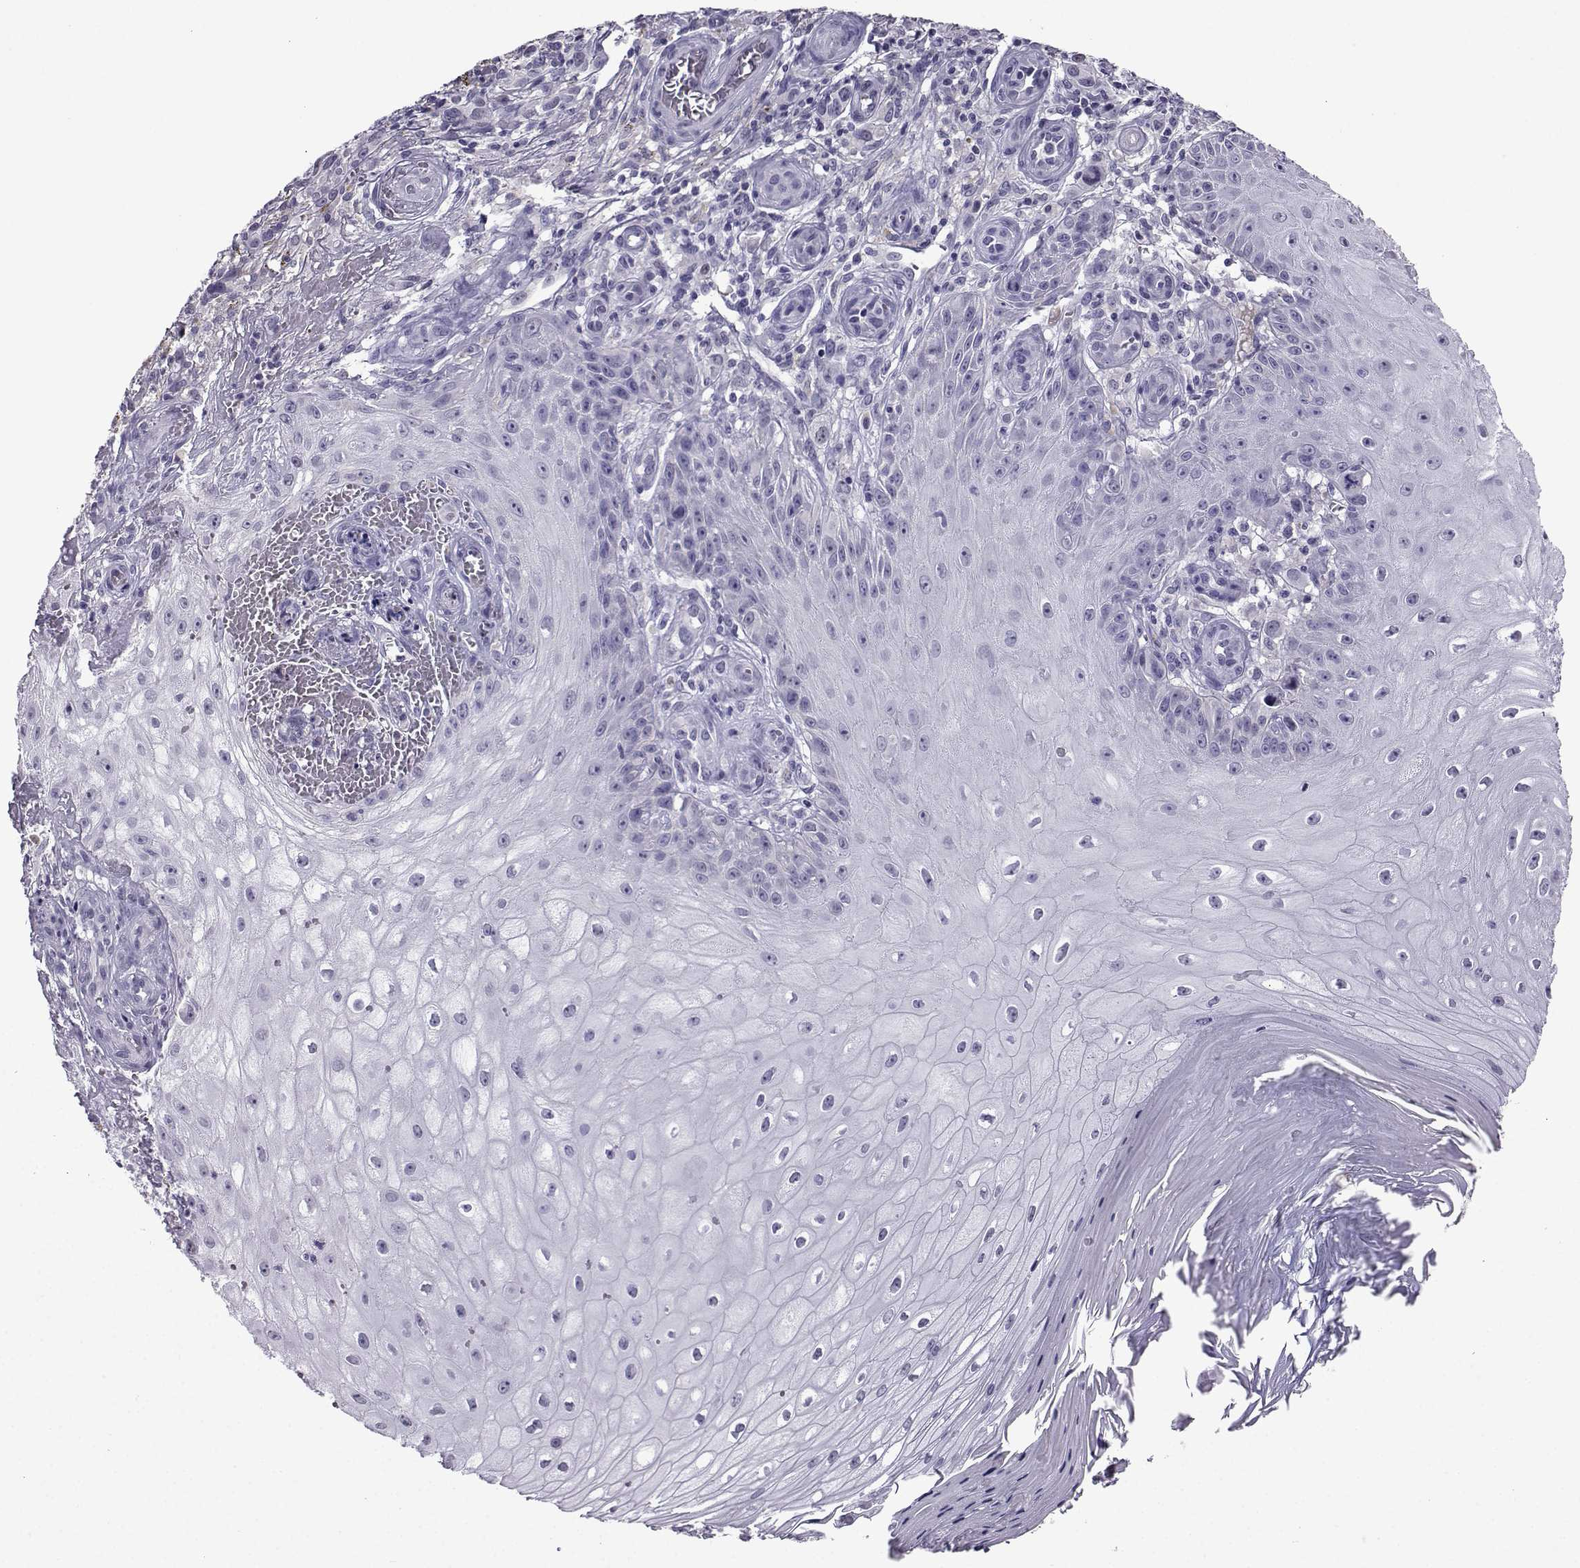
{"staining": {"intensity": "negative", "quantity": "none", "location": "none"}, "tissue": "melanoma", "cell_type": "Tumor cells", "image_type": "cancer", "snomed": [{"axis": "morphology", "description": "Malignant melanoma, NOS"}, {"axis": "topography", "description": "Skin"}], "caption": "Tumor cells show no significant expression in melanoma.", "gene": "LRFN2", "patient": {"sex": "female", "age": 53}}